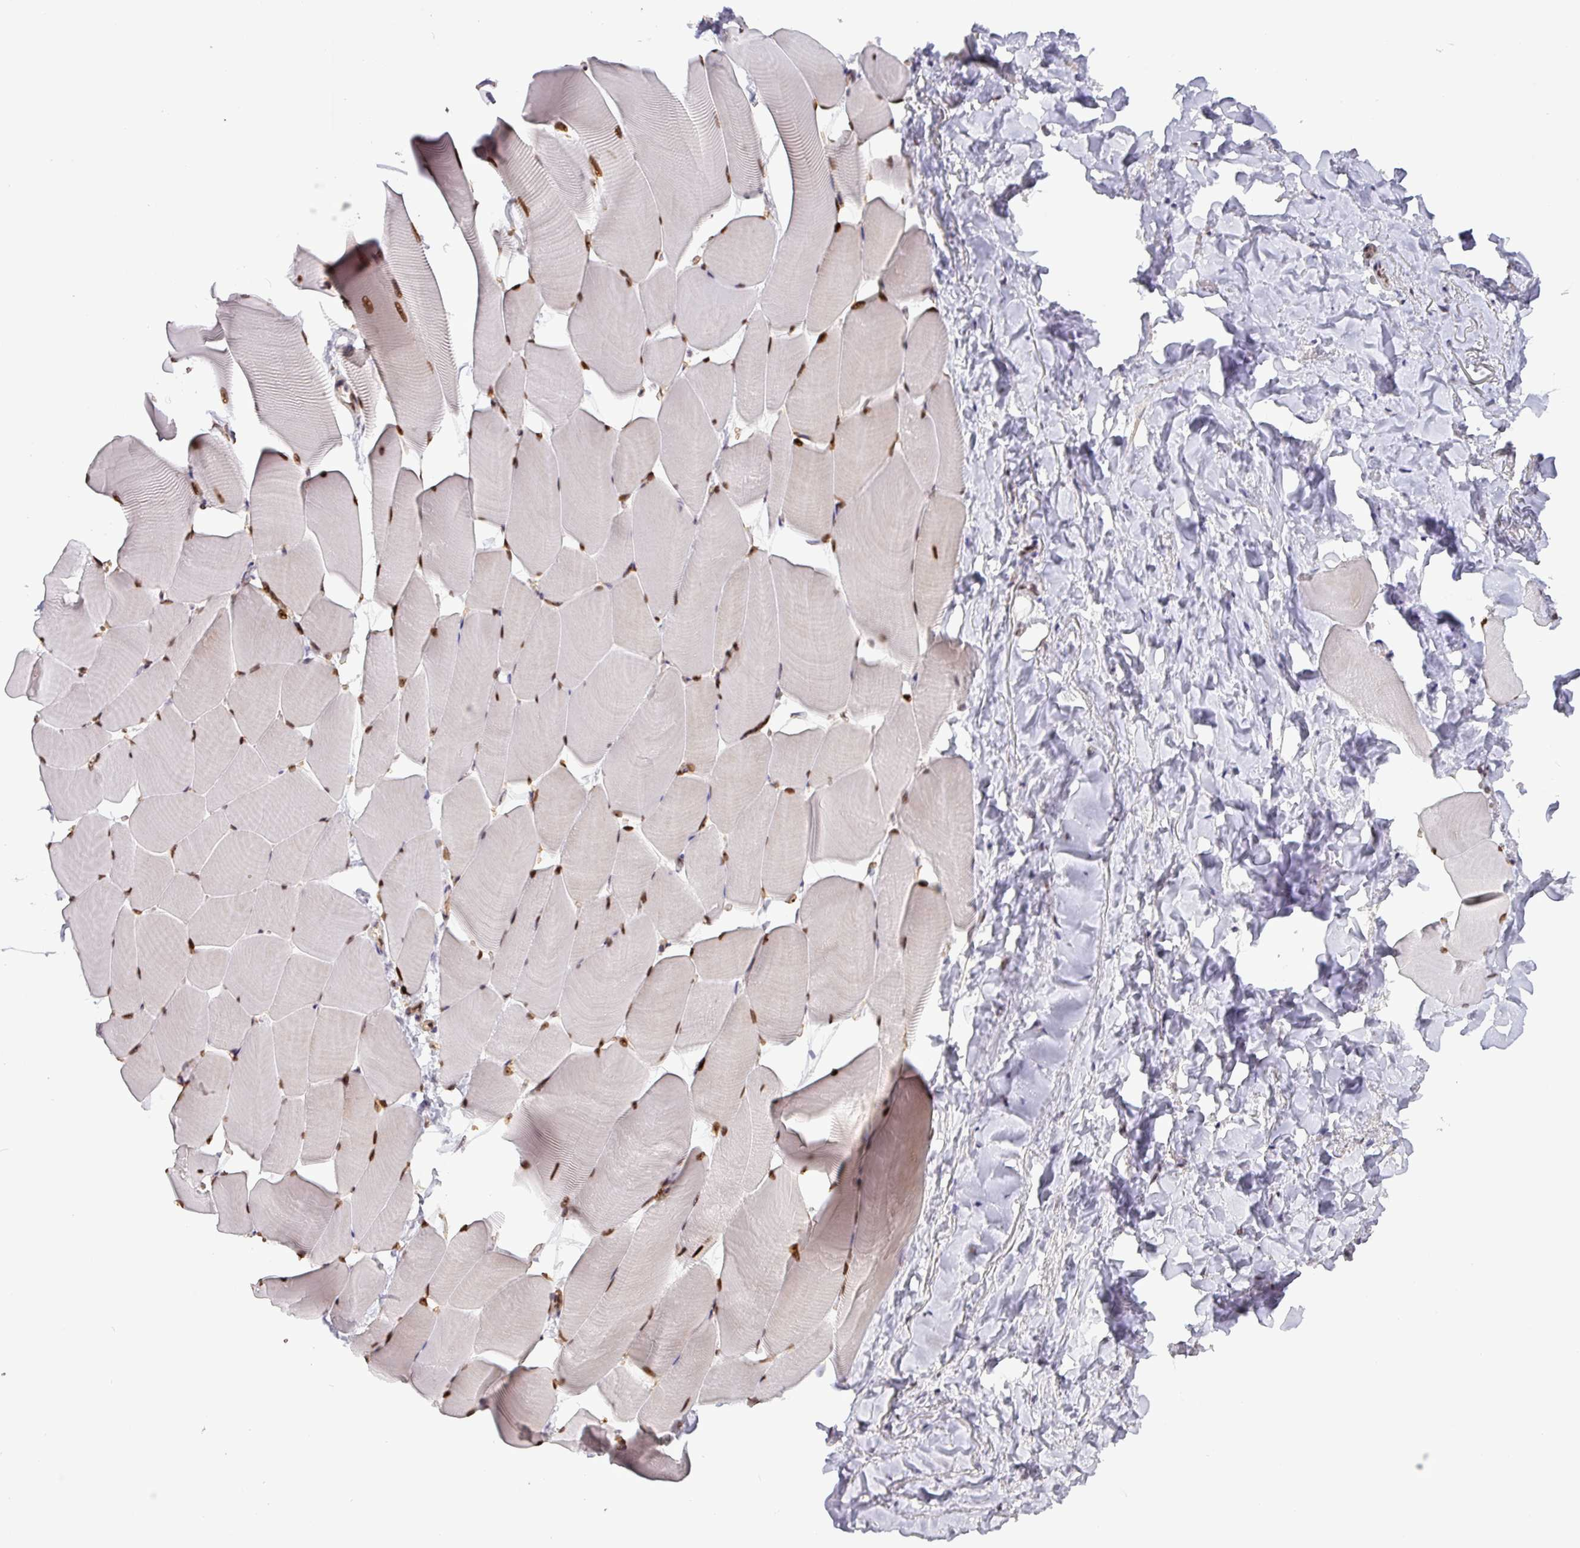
{"staining": {"intensity": "moderate", "quantity": ">75%", "location": "nuclear"}, "tissue": "skeletal muscle", "cell_type": "Myocytes", "image_type": "normal", "snomed": [{"axis": "morphology", "description": "Normal tissue, NOS"}, {"axis": "topography", "description": "Skeletal muscle"}], "caption": "Human skeletal muscle stained with a brown dye displays moderate nuclear positive expression in approximately >75% of myocytes.", "gene": "RRN3", "patient": {"sex": "male", "age": 25}}